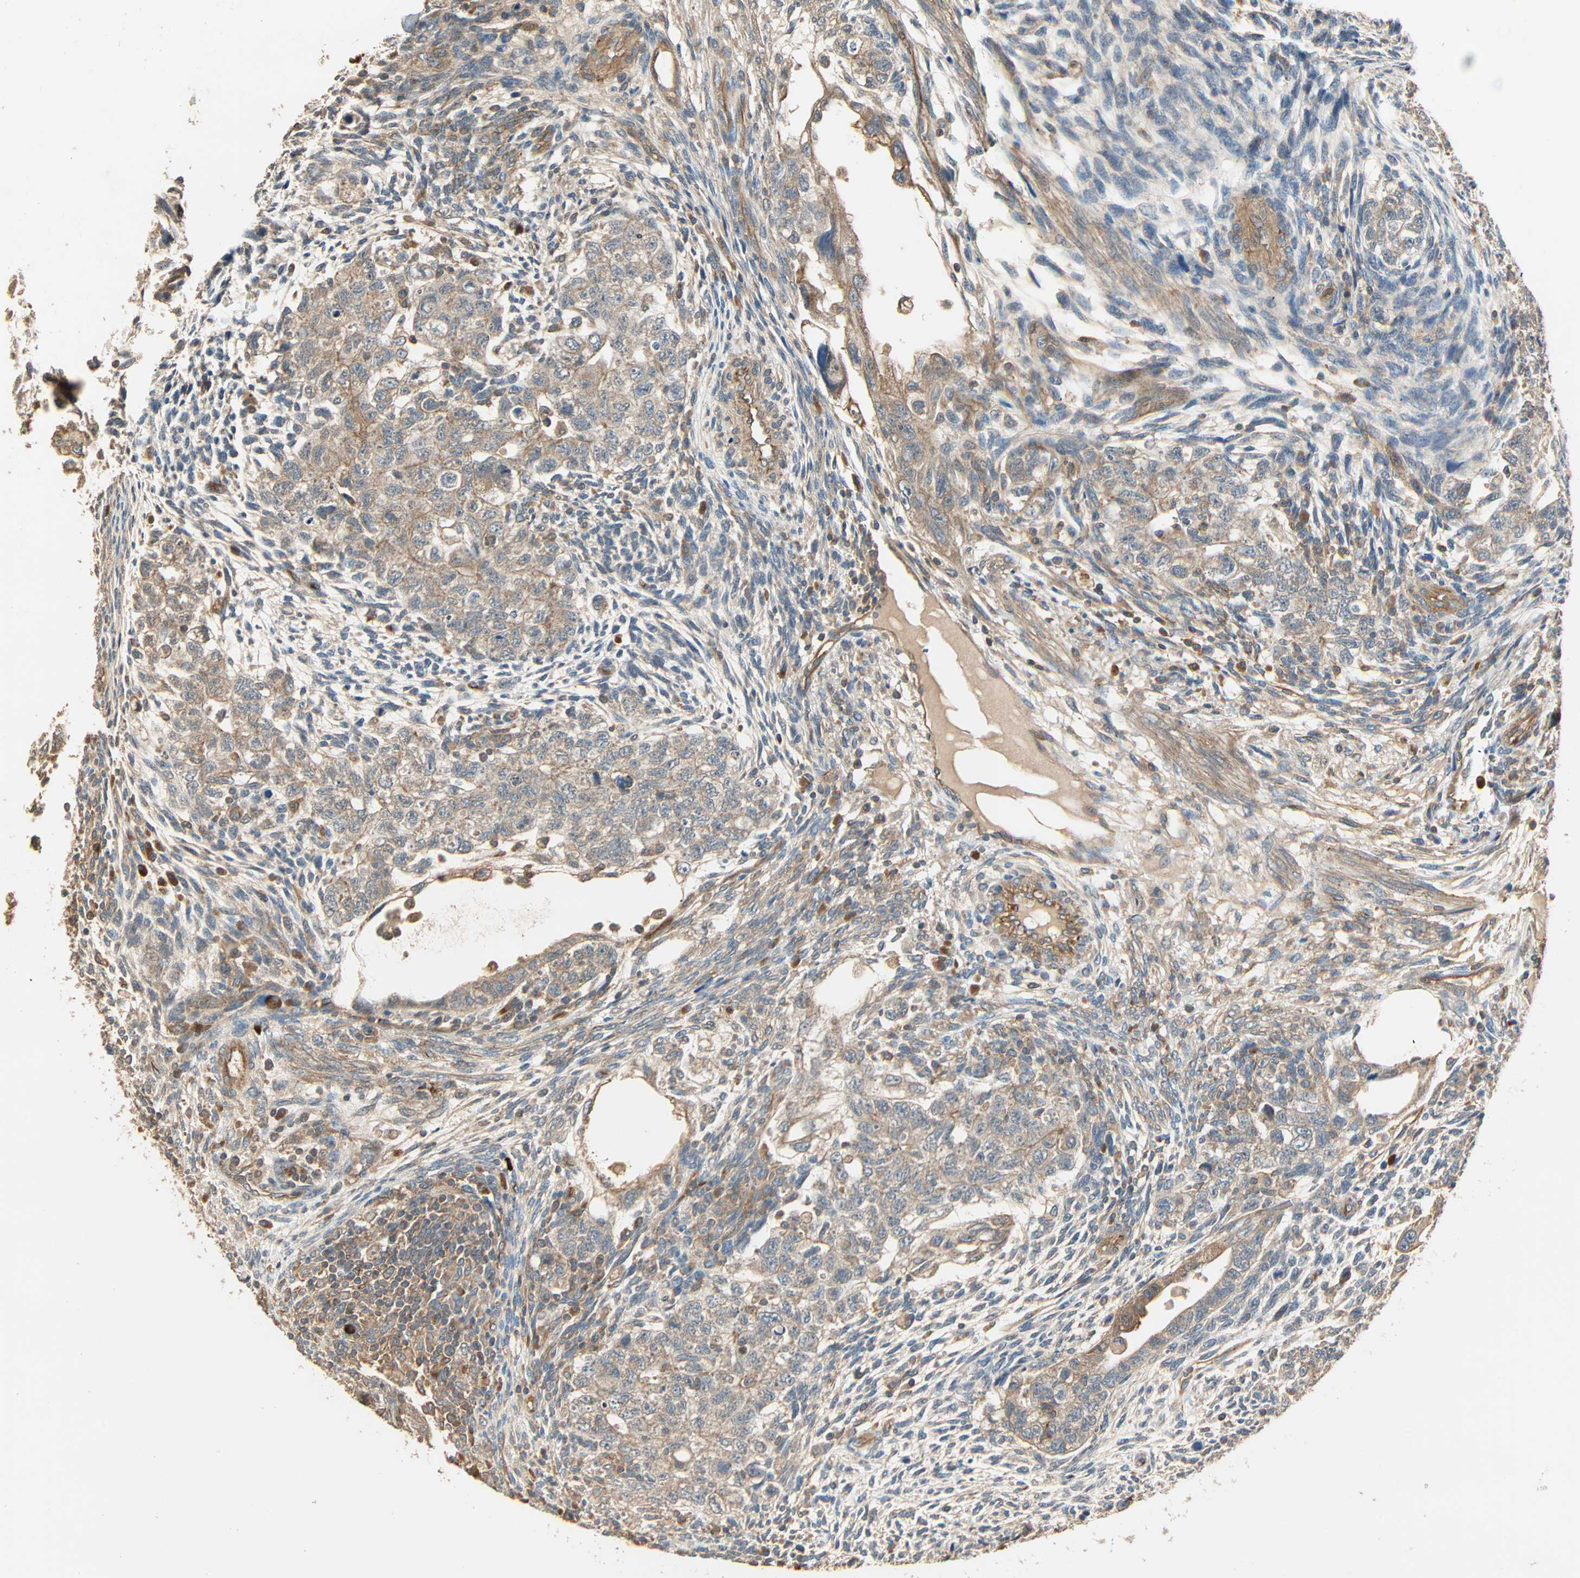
{"staining": {"intensity": "weak", "quantity": "25%-75%", "location": "cytoplasmic/membranous"}, "tissue": "testis cancer", "cell_type": "Tumor cells", "image_type": "cancer", "snomed": [{"axis": "morphology", "description": "Normal tissue, NOS"}, {"axis": "morphology", "description": "Carcinoma, Embryonal, NOS"}, {"axis": "topography", "description": "Testis"}], "caption": "Testis cancer stained with a protein marker demonstrates weak staining in tumor cells.", "gene": "GALK1", "patient": {"sex": "male", "age": 36}}